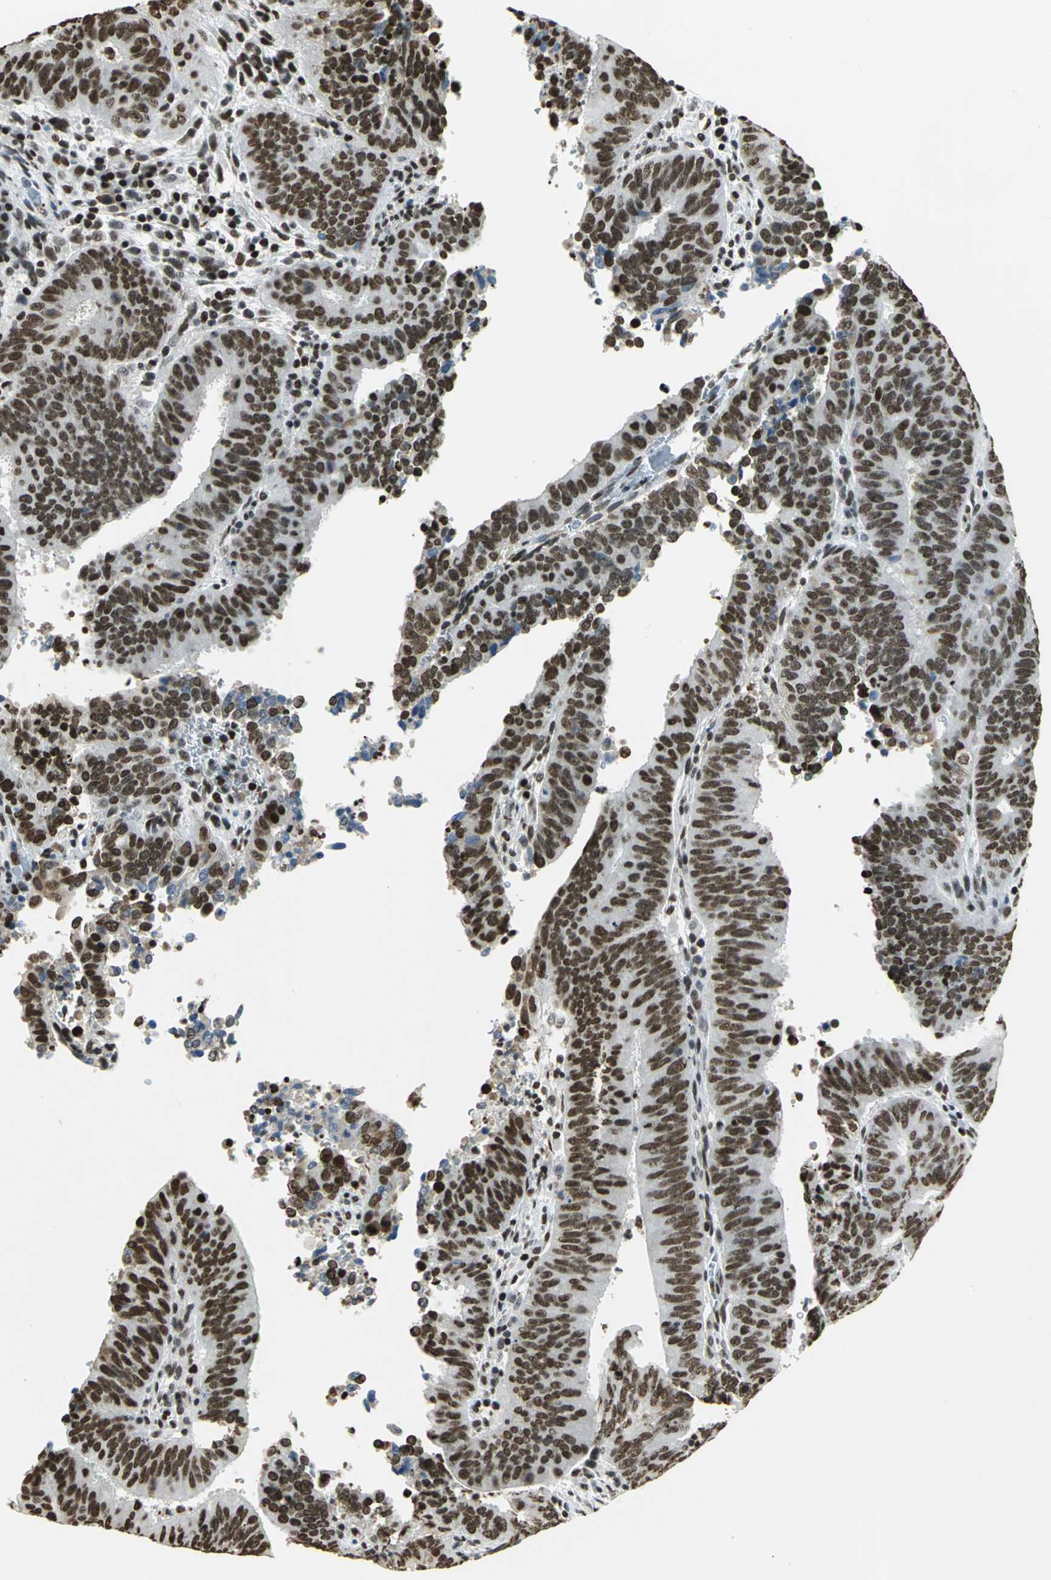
{"staining": {"intensity": "strong", "quantity": ">75%", "location": "nuclear"}, "tissue": "cervical cancer", "cell_type": "Tumor cells", "image_type": "cancer", "snomed": [{"axis": "morphology", "description": "Adenocarcinoma, NOS"}, {"axis": "topography", "description": "Cervix"}], "caption": "Approximately >75% of tumor cells in human cervical cancer show strong nuclear protein expression as visualized by brown immunohistochemical staining.", "gene": "HMGB1", "patient": {"sex": "female", "age": 44}}